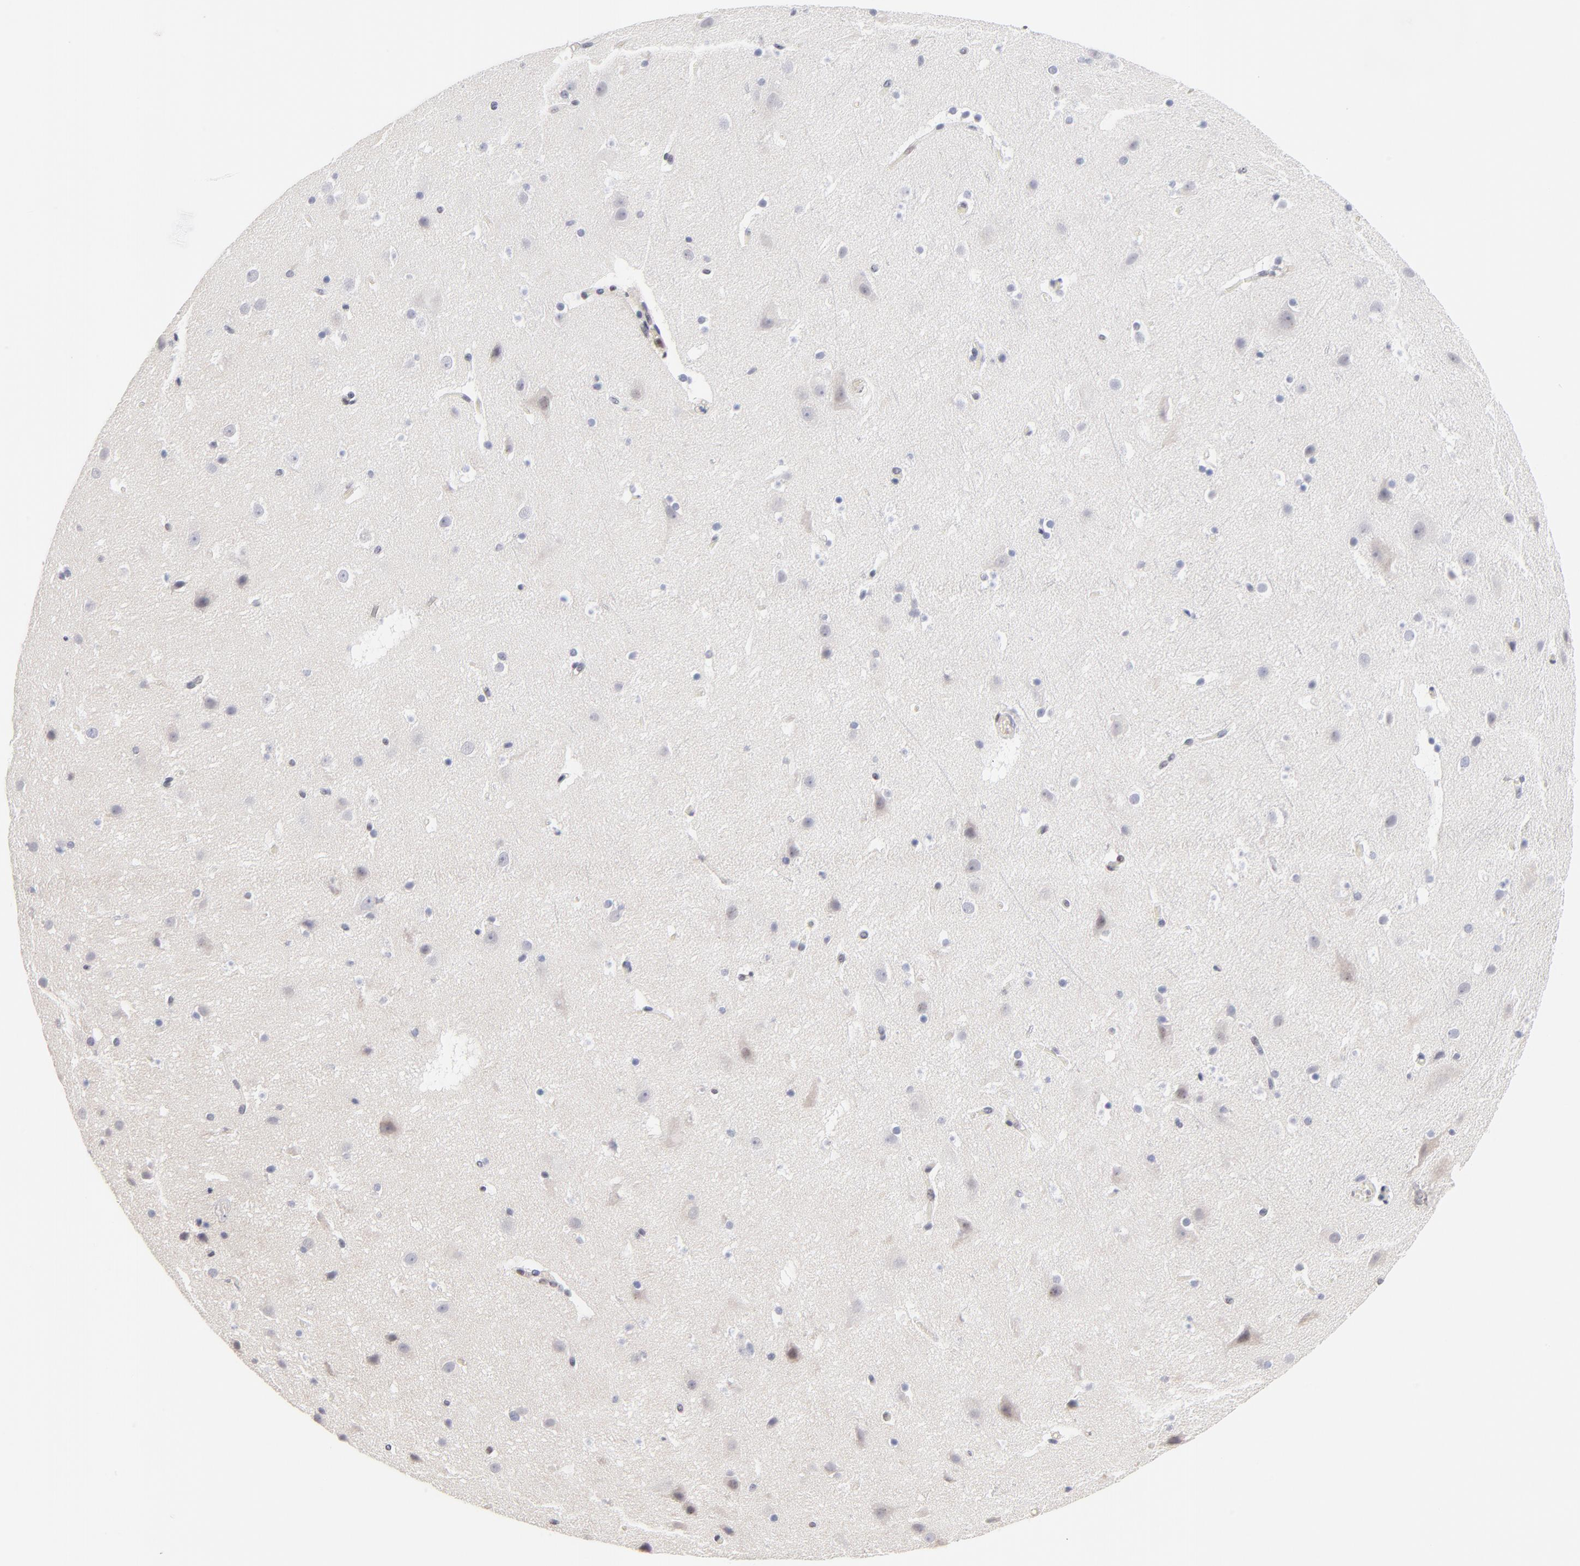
{"staining": {"intensity": "moderate", "quantity": "<25%", "location": "nuclear"}, "tissue": "cerebral cortex", "cell_type": "Endothelial cells", "image_type": "normal", "snomed": [{"axis": "morphology", "description": "Normal tissue, NOS"}, {"axis": "topography", "description": "Cerebral cortex"}], "caption": "Cerebral cortex stained for a protein (brown) reveals moderate nuclear positive positivity in about <25% of endothelial cells.", "gene": "STAT3", "patient": {"sex": "male", "age": 45}}